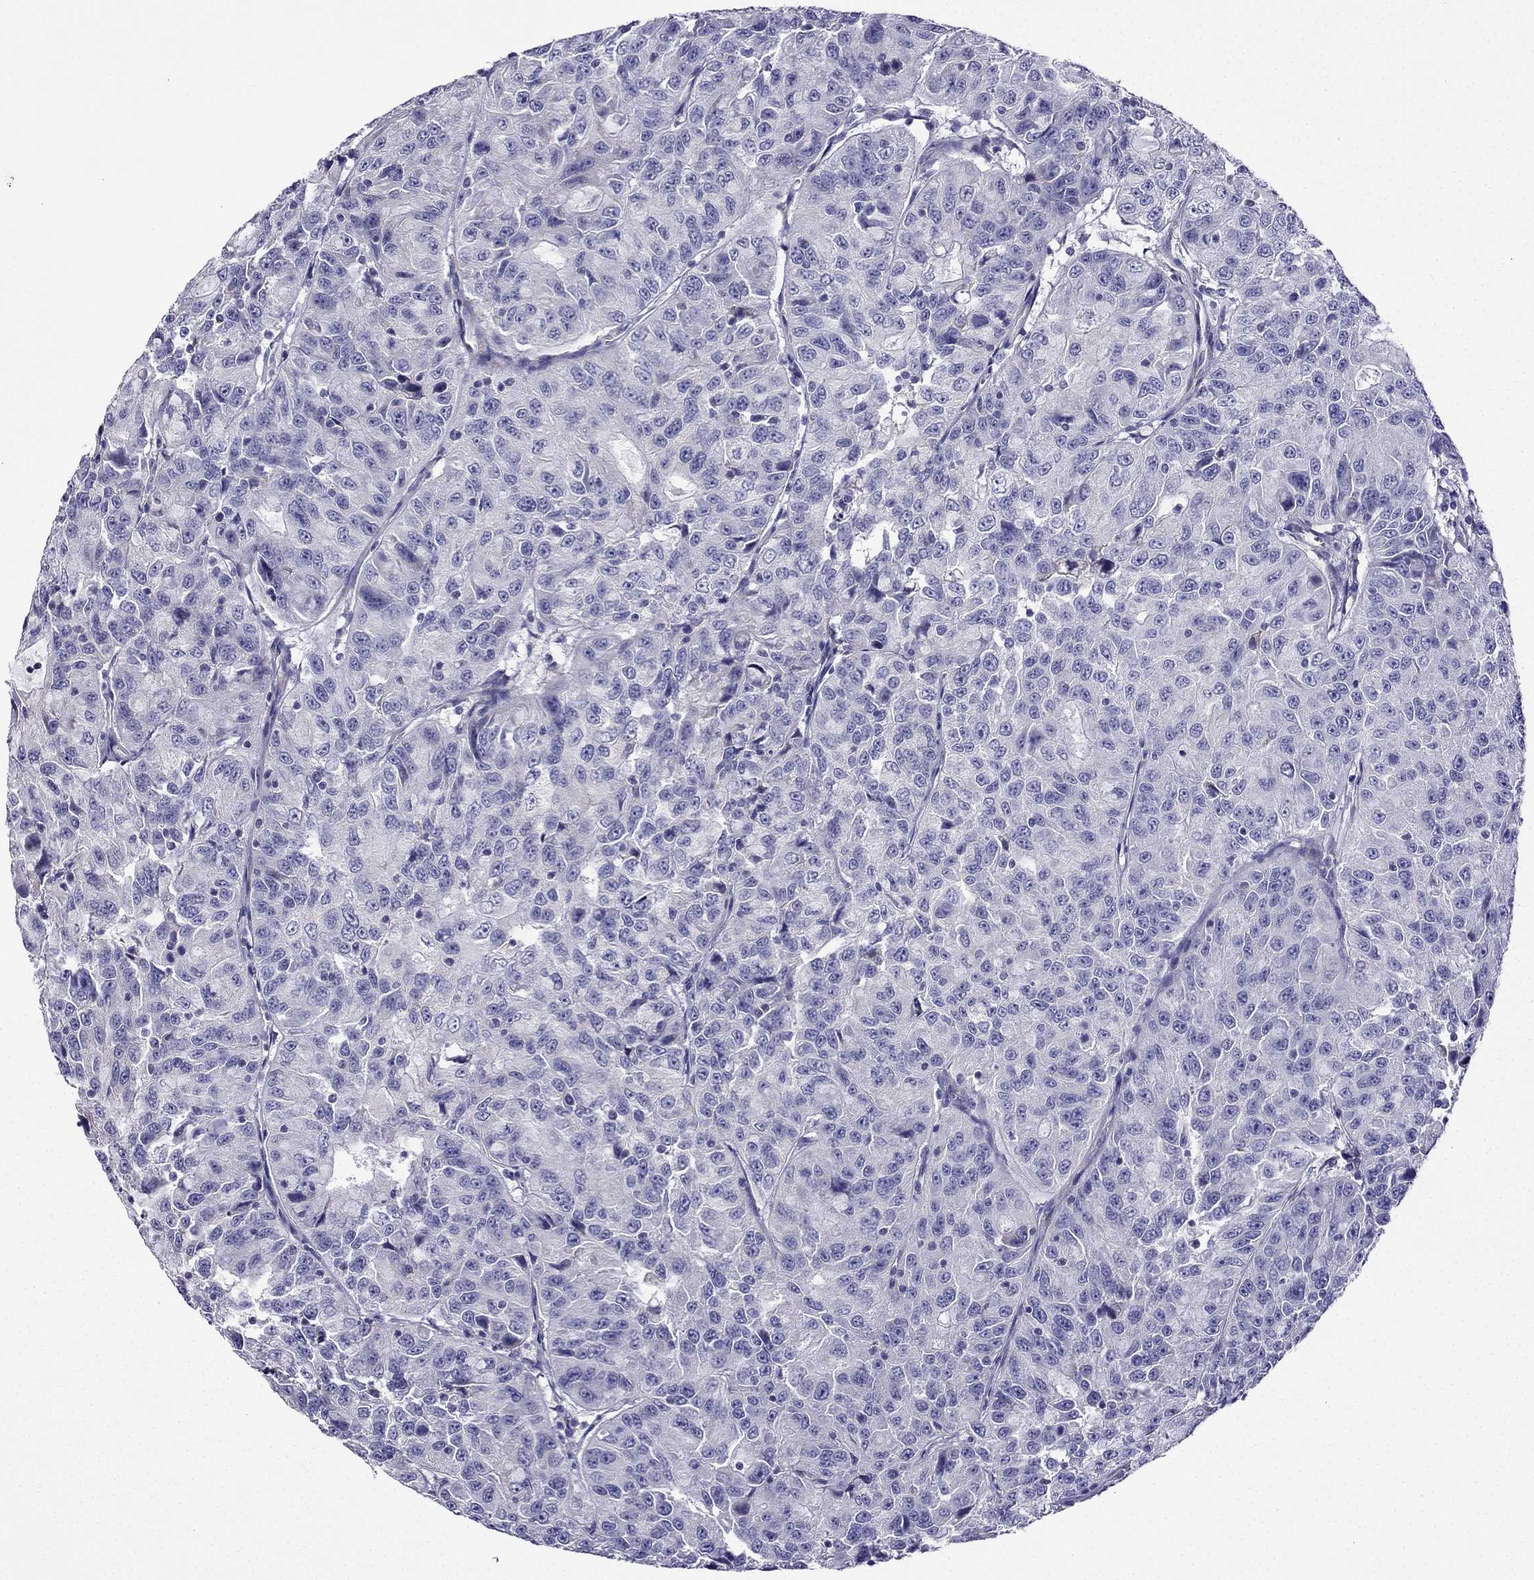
{"staining": {"intensity": "negative", "quantity": "none", "location": "none"}, "tissue": "urothelial cancer", "cell_type": "Tumor cells", "image_type": "cancer", "snomed": [{"axis": "morphology", "description": "Urothelial carcinoma, NOS"}, {"axis": "morphology", "description": "Urothelial carcinoma, High grade"}, {"axis": "topography", "description": "Urinary bladder"}], "caption": "The immunohistochemistry micrograph has no significant staining in tumor cells of transitional cell carcinoma tissue. Brightfield microscopy of immunohistochemistry stained with DAB (3,3'-diaminobenzidine) (brown) and hematoxylin (blue), captured at high magnification.", "gene": "KIF5A", "patient": {"sex": "female", "age": 73}}